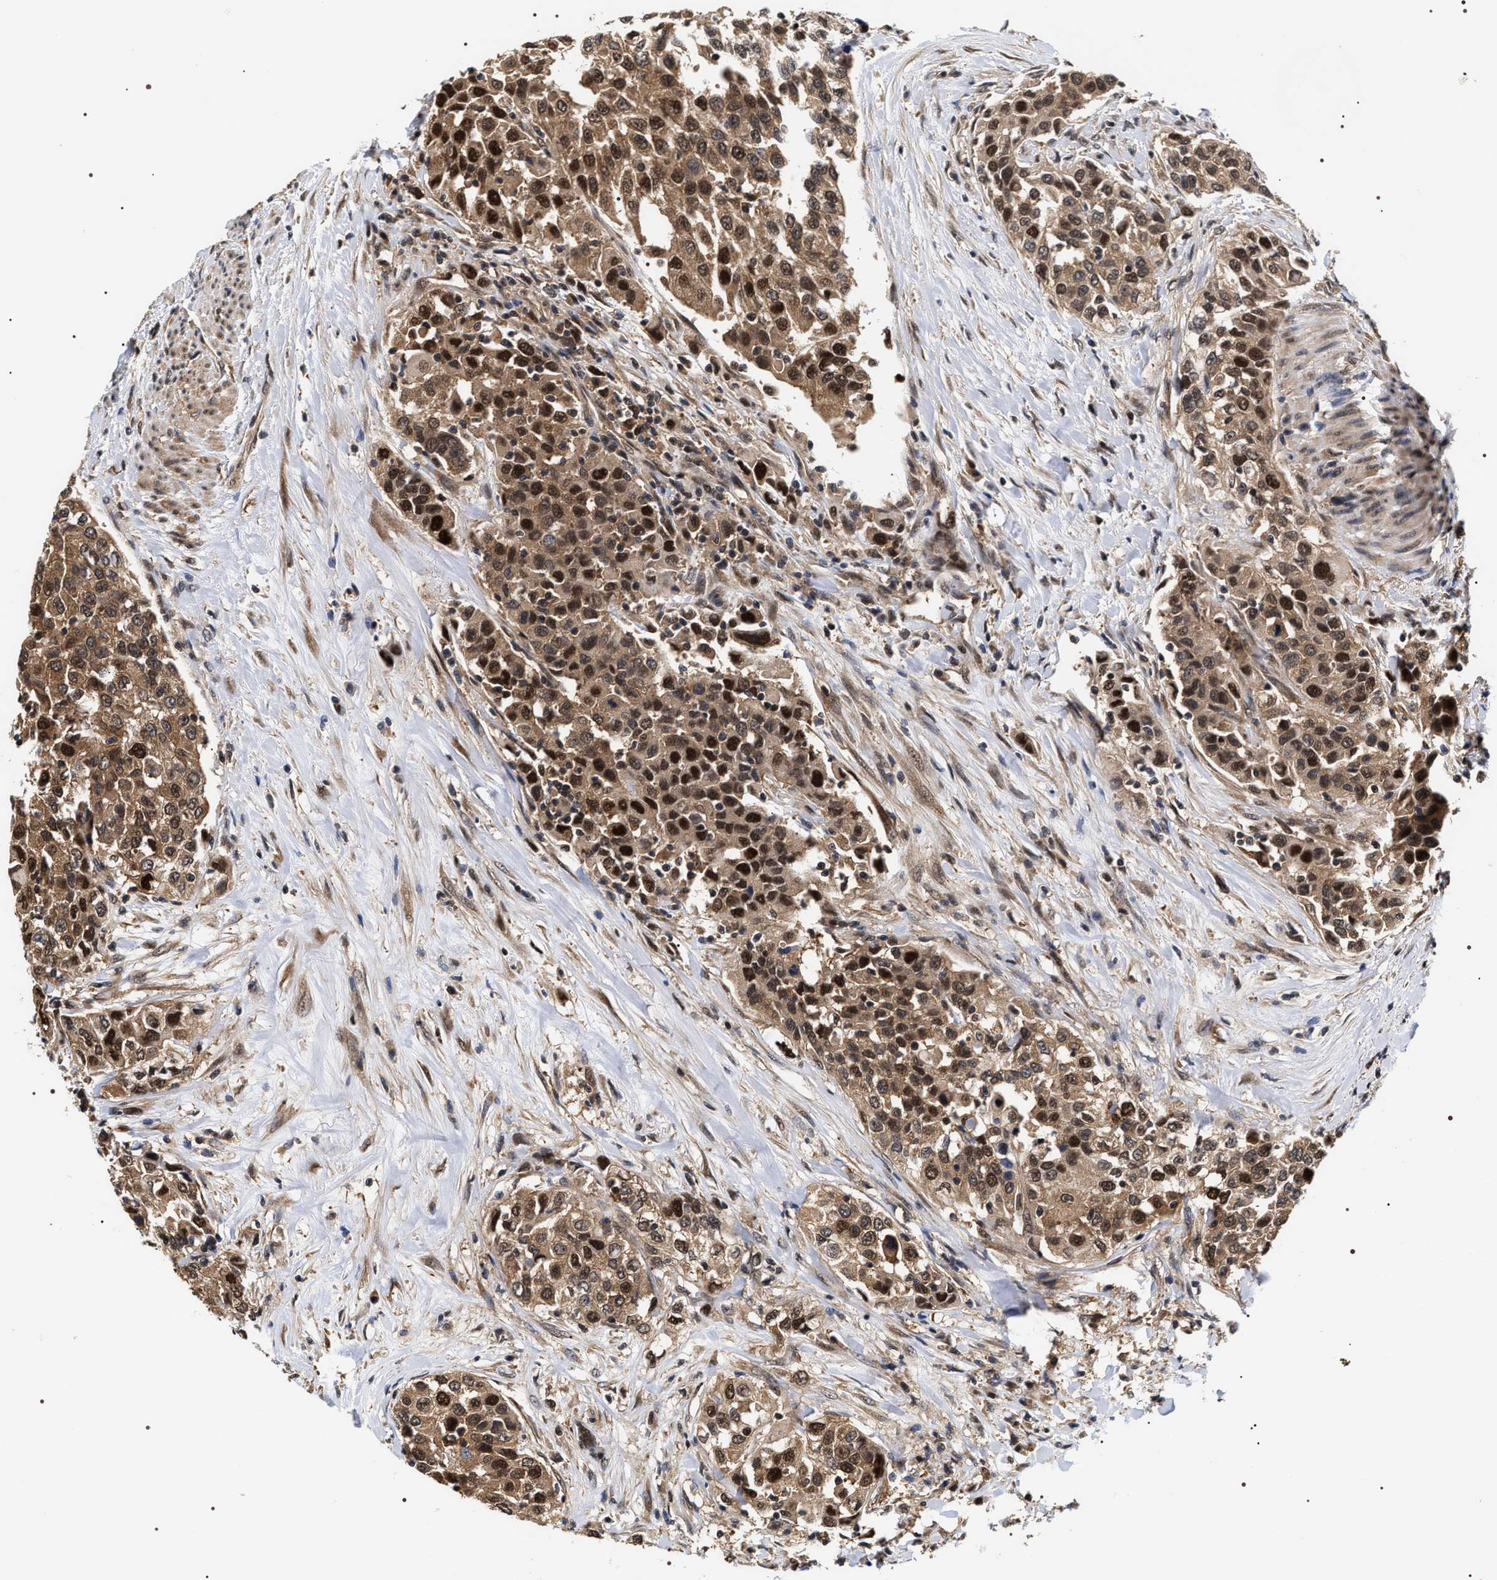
{"staining": {"intensity": "moderate", "quantity": ">75%", "location": "cytoplasmic/membranous,nuclear"}, "tissue": "urothelial cancer", "cell_type": "Tumor cells", "image_type": "cancer", "snomed": [{"axis": "morphology", "description": "Urothelial carcinoma, High grade"}, {"axis": "topography", "description": "Urinary bladder"}], "caption": "DAB (3,3'-diaminobenzidine) immunohistochemical staining of human urothelial cancer exhibits moderate cytoplasmic/membranous and nuclear protein expression in approximately >75% of tumor cells.", "gene": "BAG6", "patient": {"sex": "female", "age": 80}}